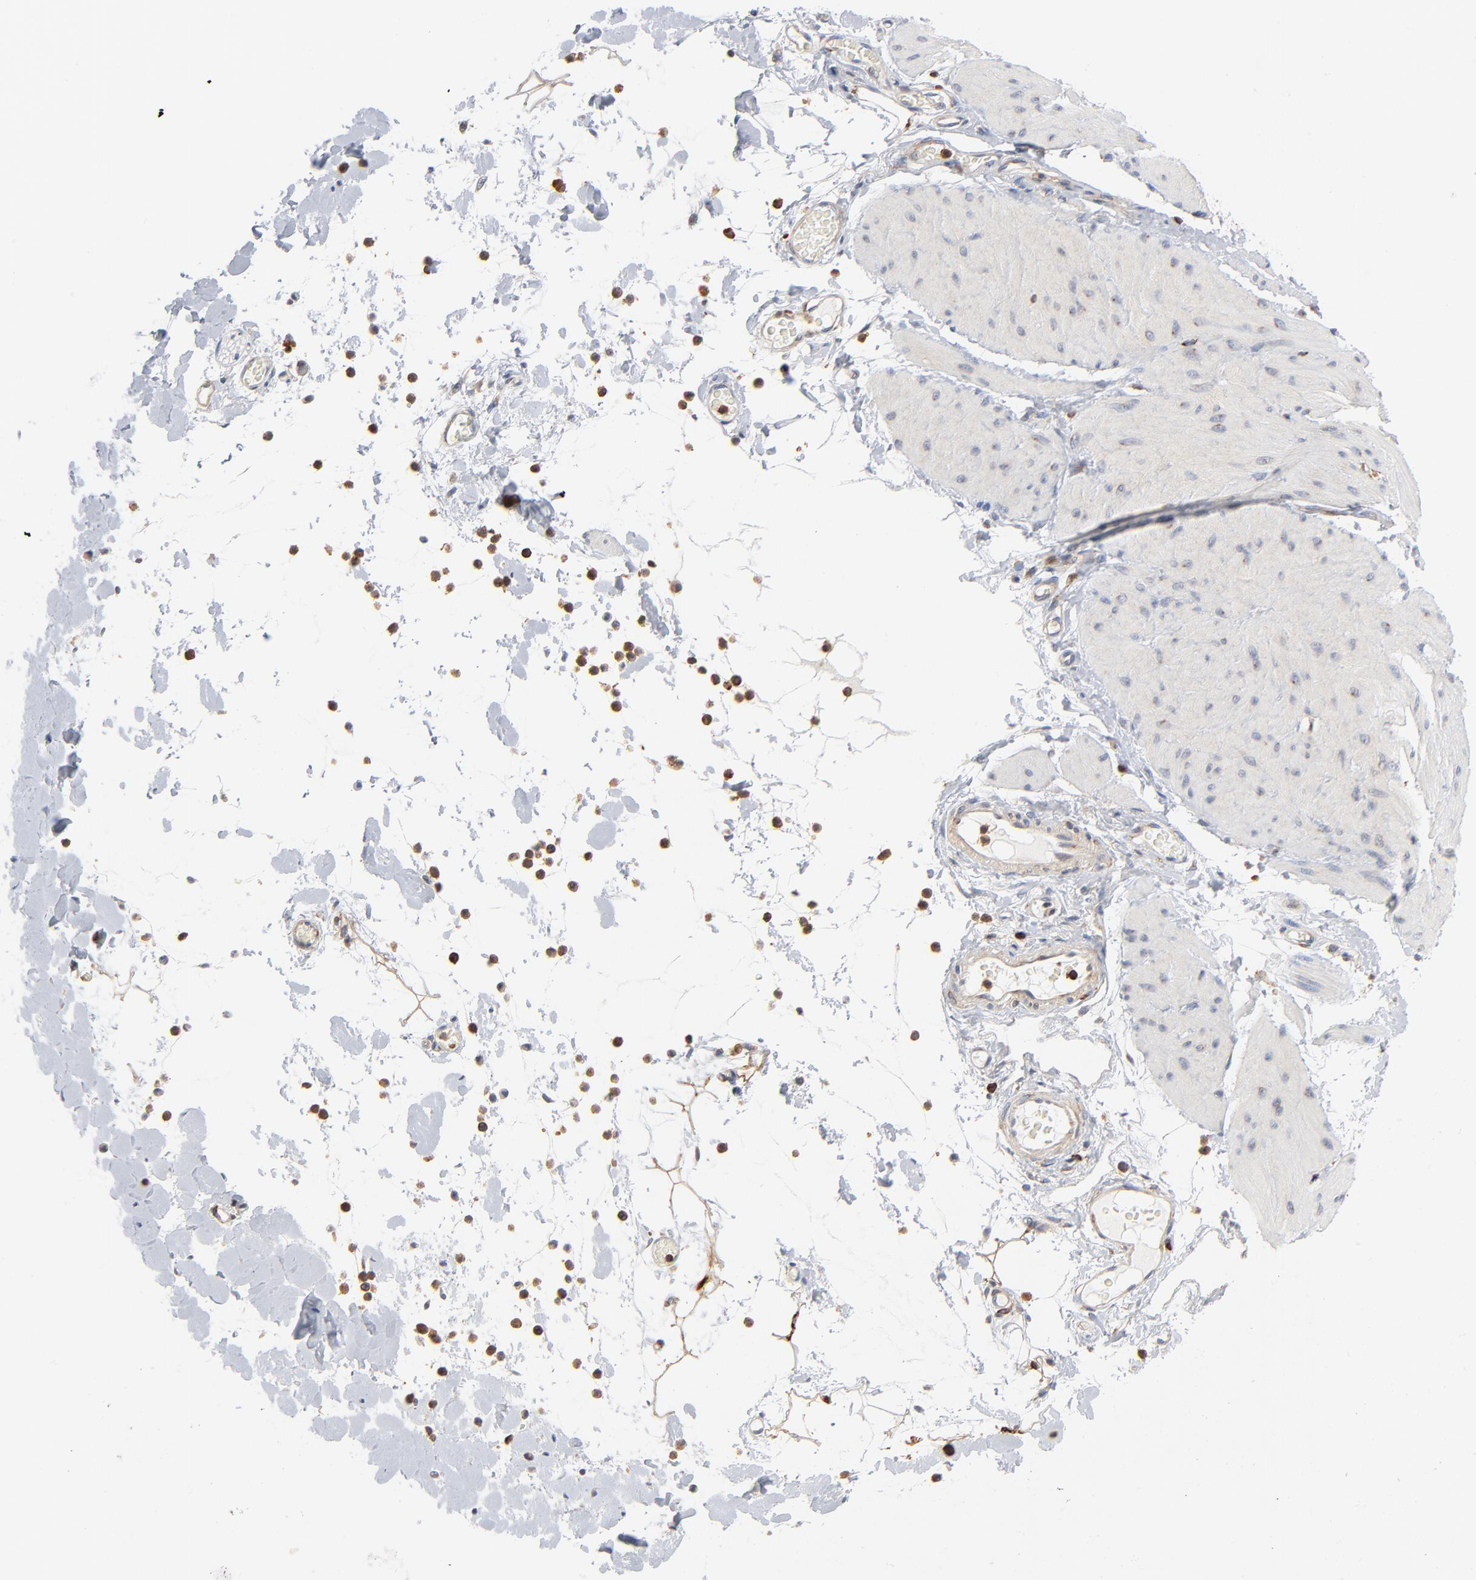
{"staining": {"intensity": "negative", "quantity": "none", "location": "none"}, "tissue": "smooth muscle", "cell_type": "Smooth muscle cells", "image_type": "normal", "snomed": [{"axis": "morphology", "description": "Normal tissue, NOS"}, {"axis": "topography", "description": "Smooth muscle"}, {"axis": "topography", "description": "Colon"}], "caption": "Immunohistochemistry (IHC) image of benign smooth muscle: smooth muscle stained with DAB exhibits no significant protein expression in smooth muscle cells.", "gene": "SH3KBP1", "patient": {"sex": "male", "age": 67}}